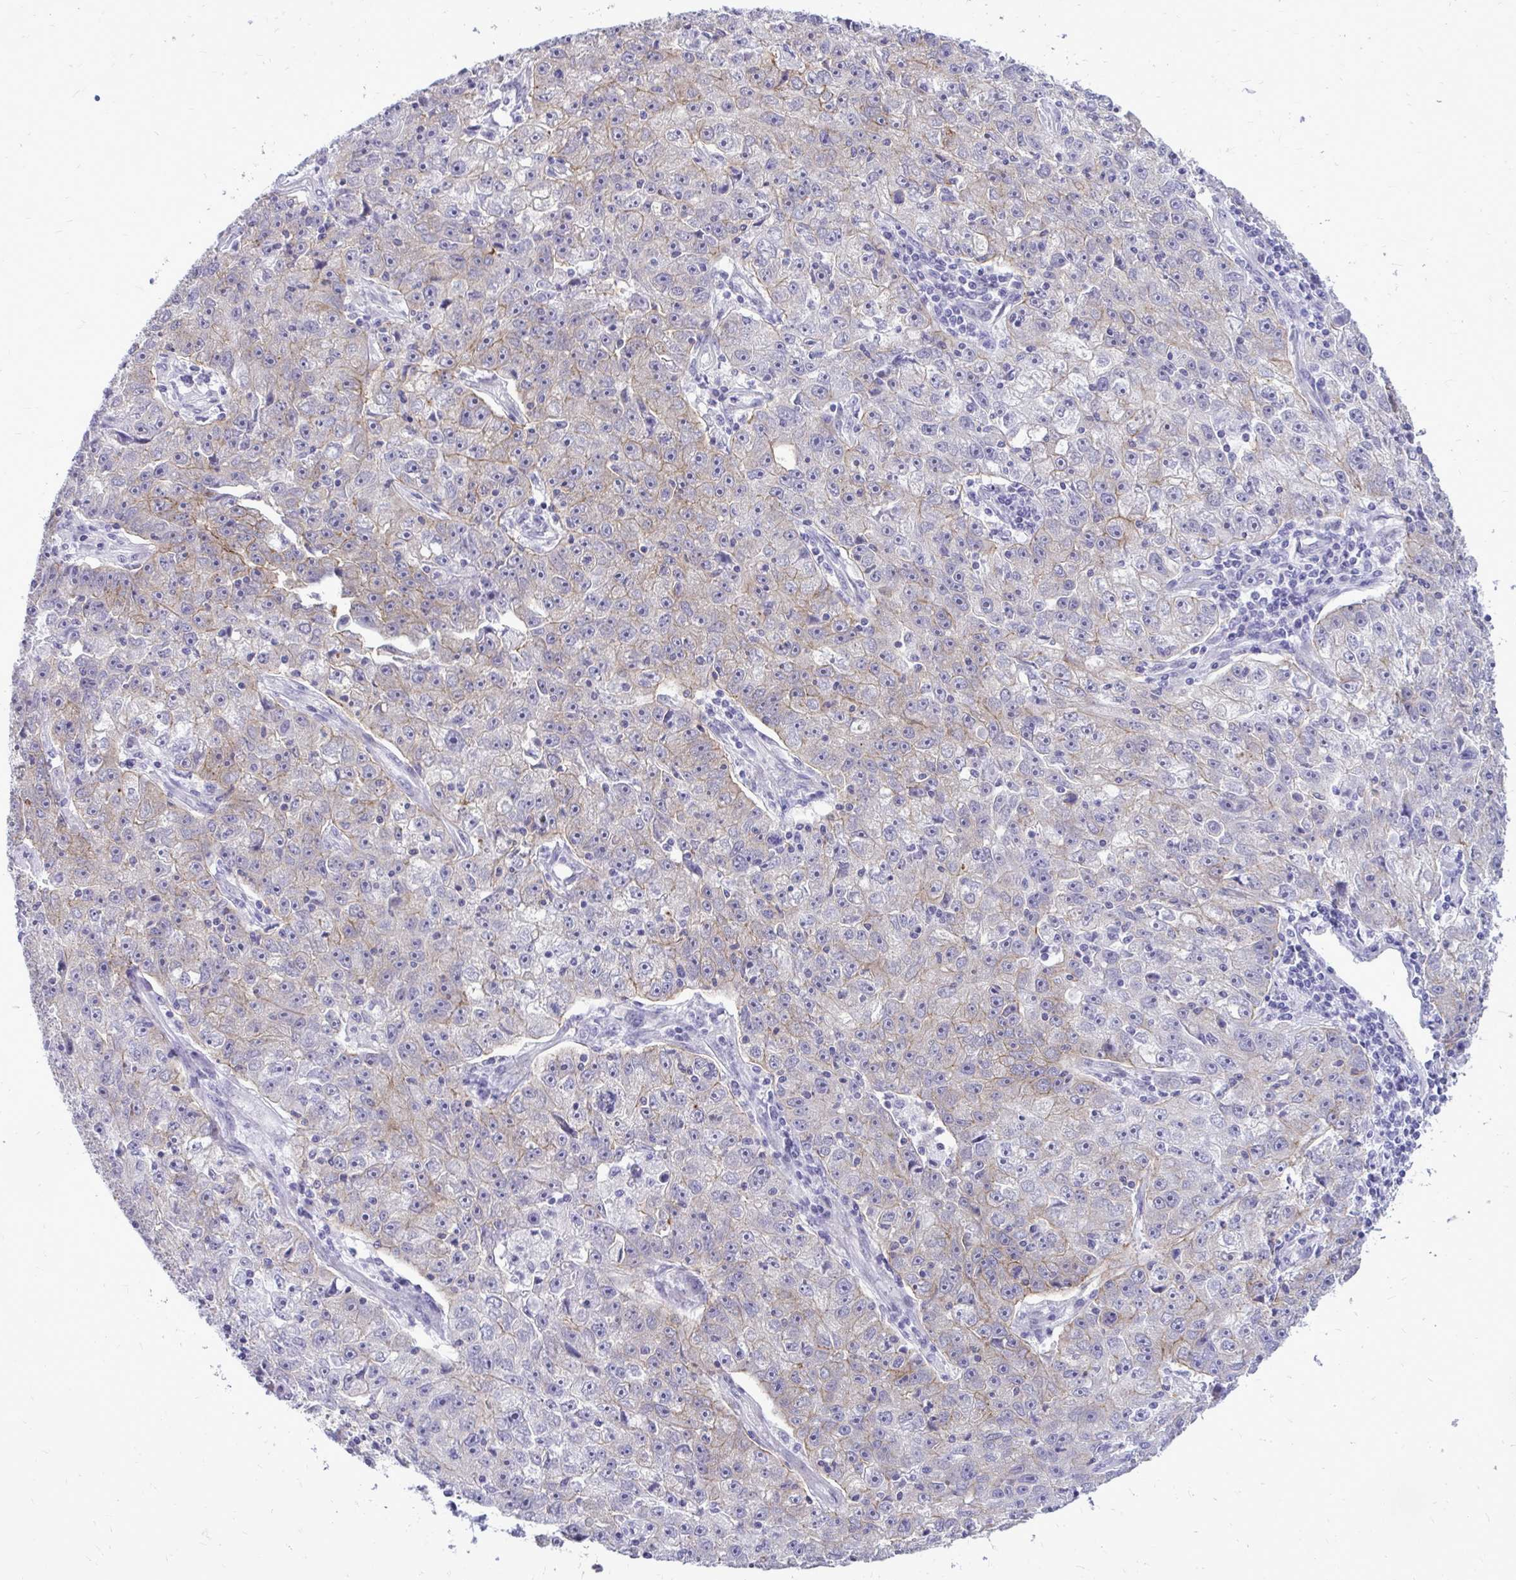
{"staining": {"intensity": "weak", "quantity": "<25%", "location": "cytoplasmic/membranous"}, "tissue": "lung cancer", "cell_type": "Tumor cells", "image_type": "cancer", "snomed": [{"axis": "morphology", "description": "Normal morphology"}, {"axis": "morphology", "description": "Adenocarcinoma, NOS"}, {"axis": "topography", "description": "Lymph node"}, {"axis": "topography", "description": "Lung"}], "caption": "Human lung cancer (adenocarcinoma) stained for a protein using immunohistochemistry (IHC) exhibits no staining in tumor cells.", "gene": "SPTBN2", "patient": {"sex": "female", "age": 57}}